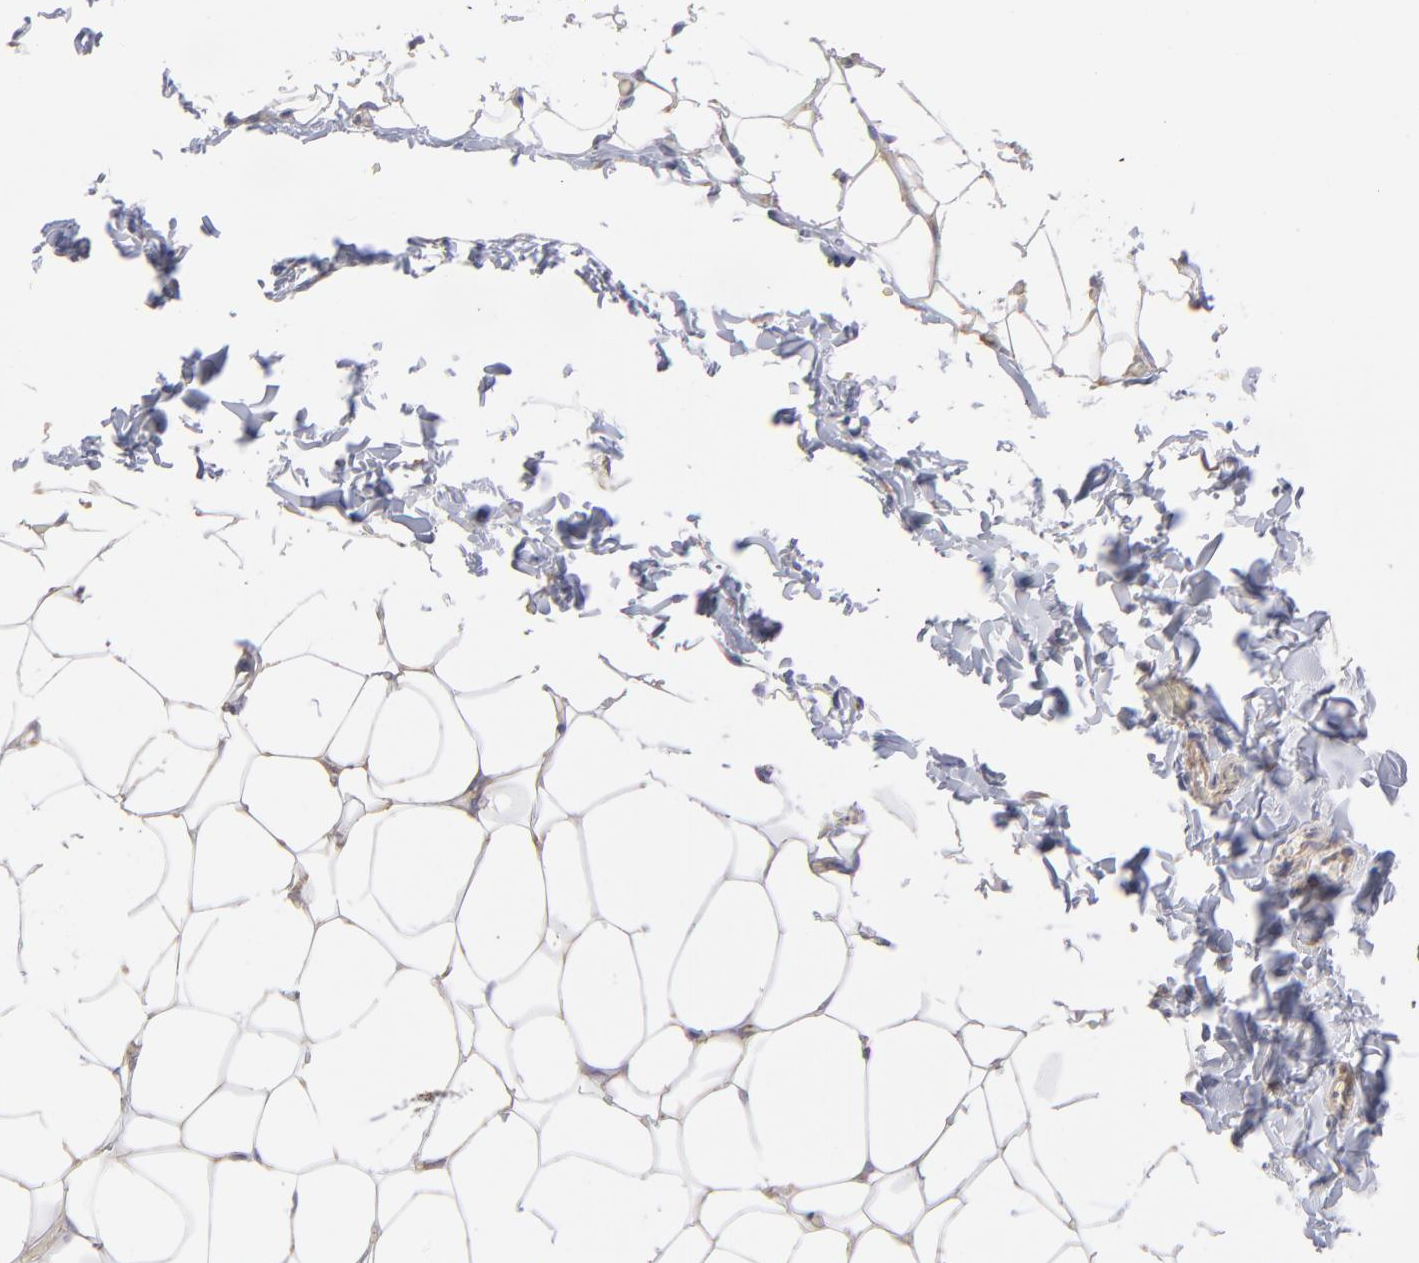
{"staining": {"intensity": "negative", "quantity": "none", "location": "none"}, "tissue": "adipose tissue", "cell_type": "Adipocytes", "image_type": "normal", "snomed": [{"axis": "morphology", "description": "Normal tissue, NOS"}, {"axis": "topography", "description": "Soft tissue"}], "caption": "This image is of normal adipose tissue stained with IHC to label a protein in brown with the nuclei are counter-stained blue. There is no expression in adipocytes.", "gene": "RPLP0", "patient": {"sex": "male", "age": 26}}